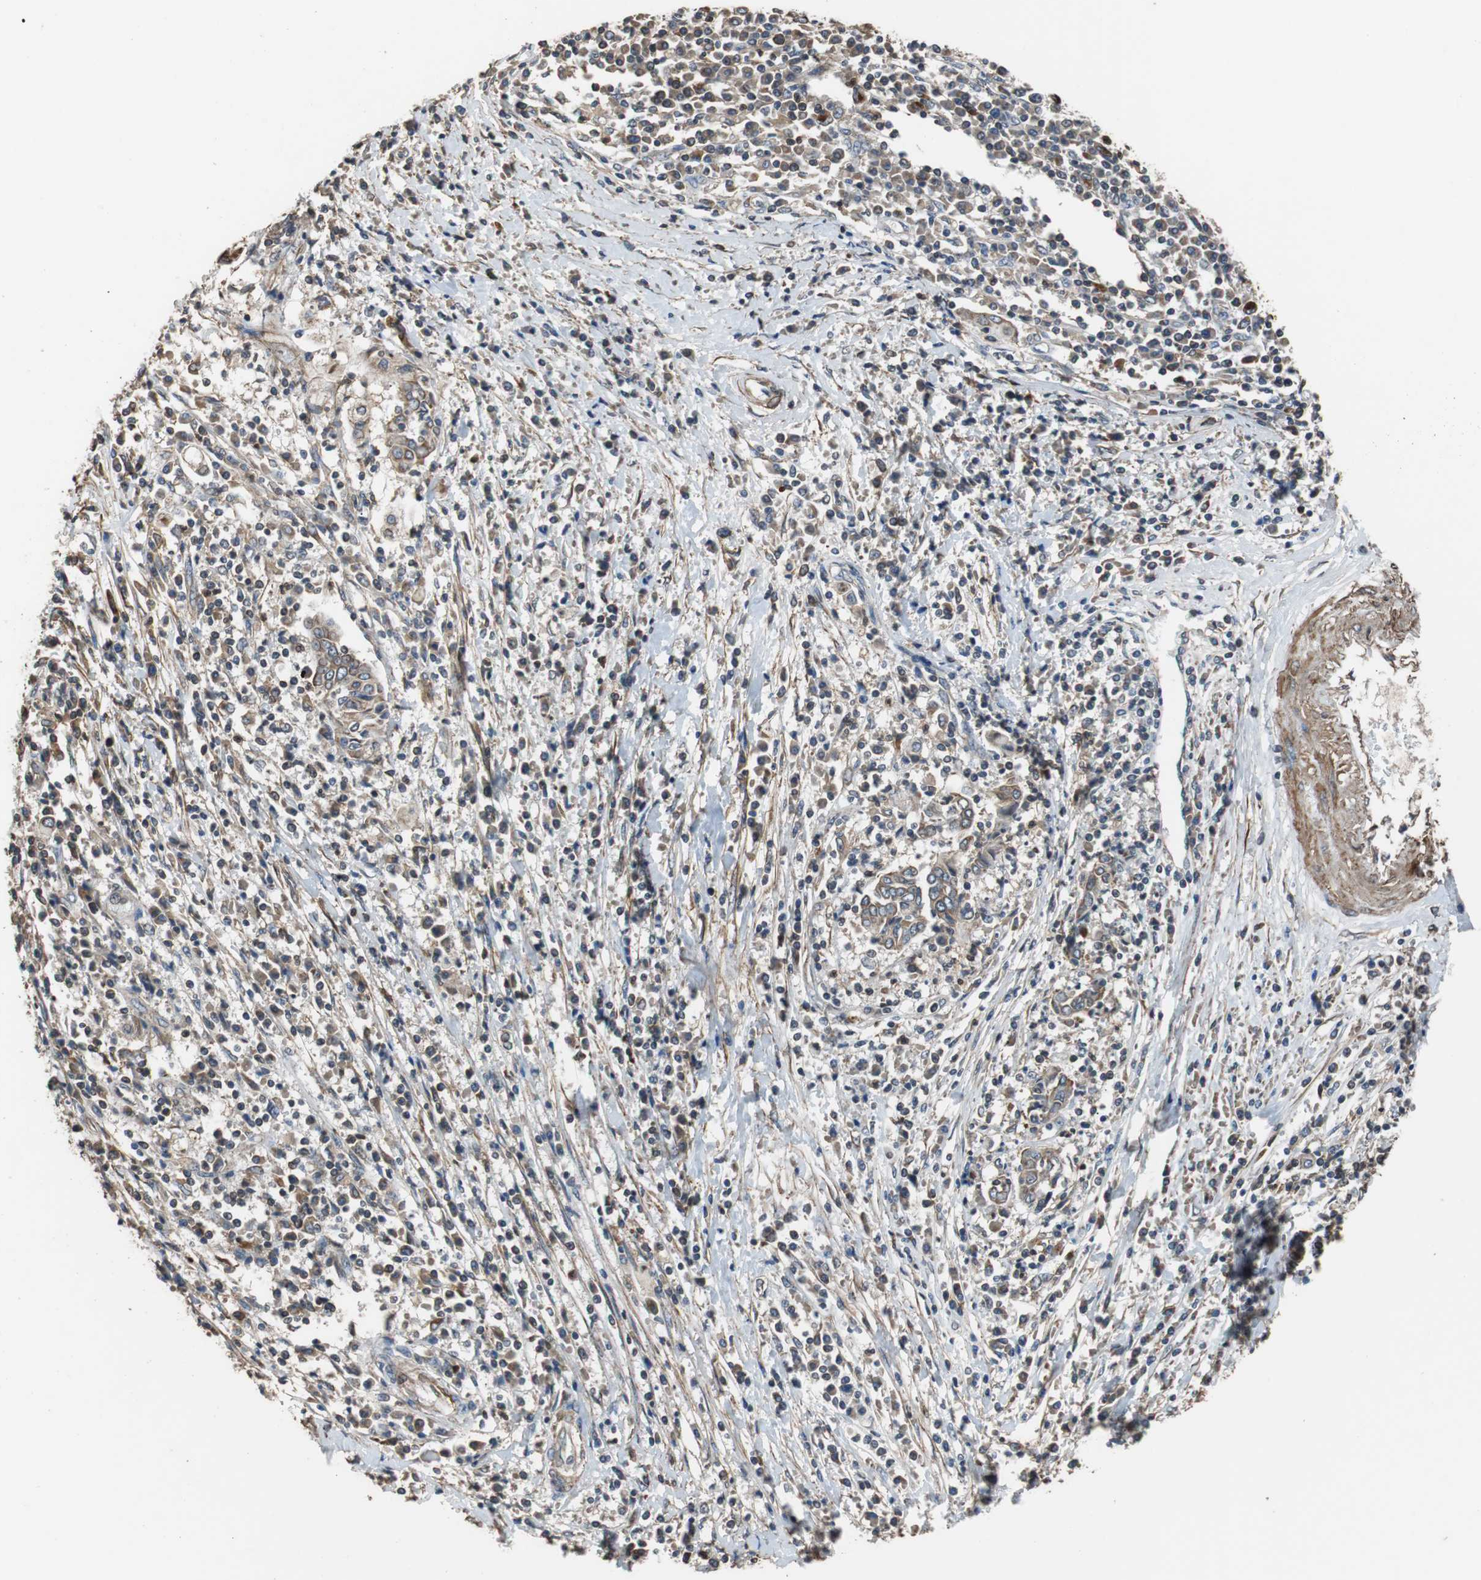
{"staining": {"intensity": "moderate", "quantity": "25%-75%", "location": "cytoplasmic/membranous"}, "tissue": "cervical cancer", "cell_type": "Tumor cells", "image_type": "cancer", "snomed": [{"axis": "morphology", "description": "Squamous cell carcinoma, NOS"}, {"axis": "topography", "description": "Cervix"}], "caption": "Immunohistochemistry histopathology image of cervical squamous cell carcinoma stained for a protein (brown), which reveals medium levels of moderate cytoplasmic/membranous expression in approximately 25%-75% of tumor cells.", "gene": "PITRM1", "patient": {"sex": "female", "age": 40}}